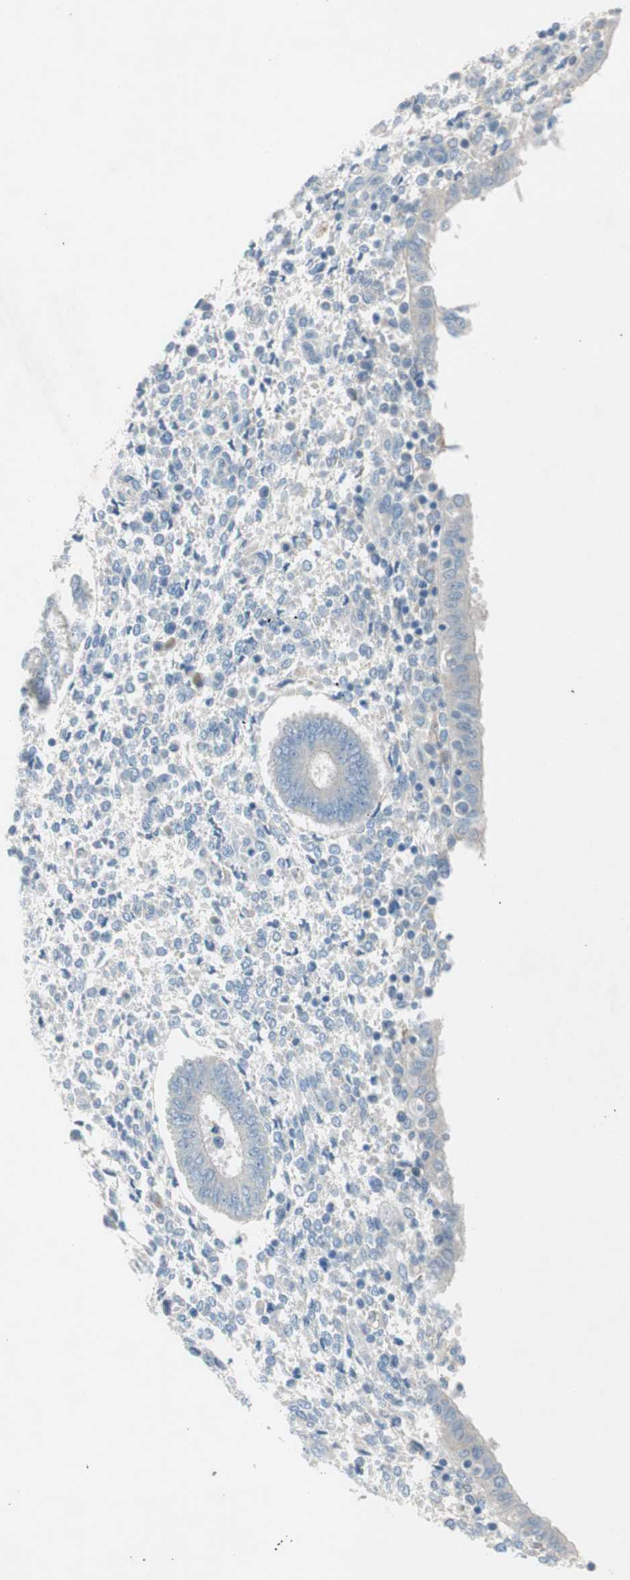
{"staining": {"intensity": "negative", "quantity": "none", "location": "none"}, "tissue": "endometrium", "cell_type": "Cells in endometrial stroma", "image_type": "normal", "snomed": [{"axis": "morphology", "description": "Normal tissue, NOS"}, {"axis": "topography", "description": "Endometrium"}], "caption": "Immunohistochemistry of unremarkable endometrium displays no expression in cells in endometrial stroma. (Brightfield microscopy of DAB immunohistochemistry at high magnification).", "gene": "PRRG4", "patient": {"sex": "female", "age": 35}}